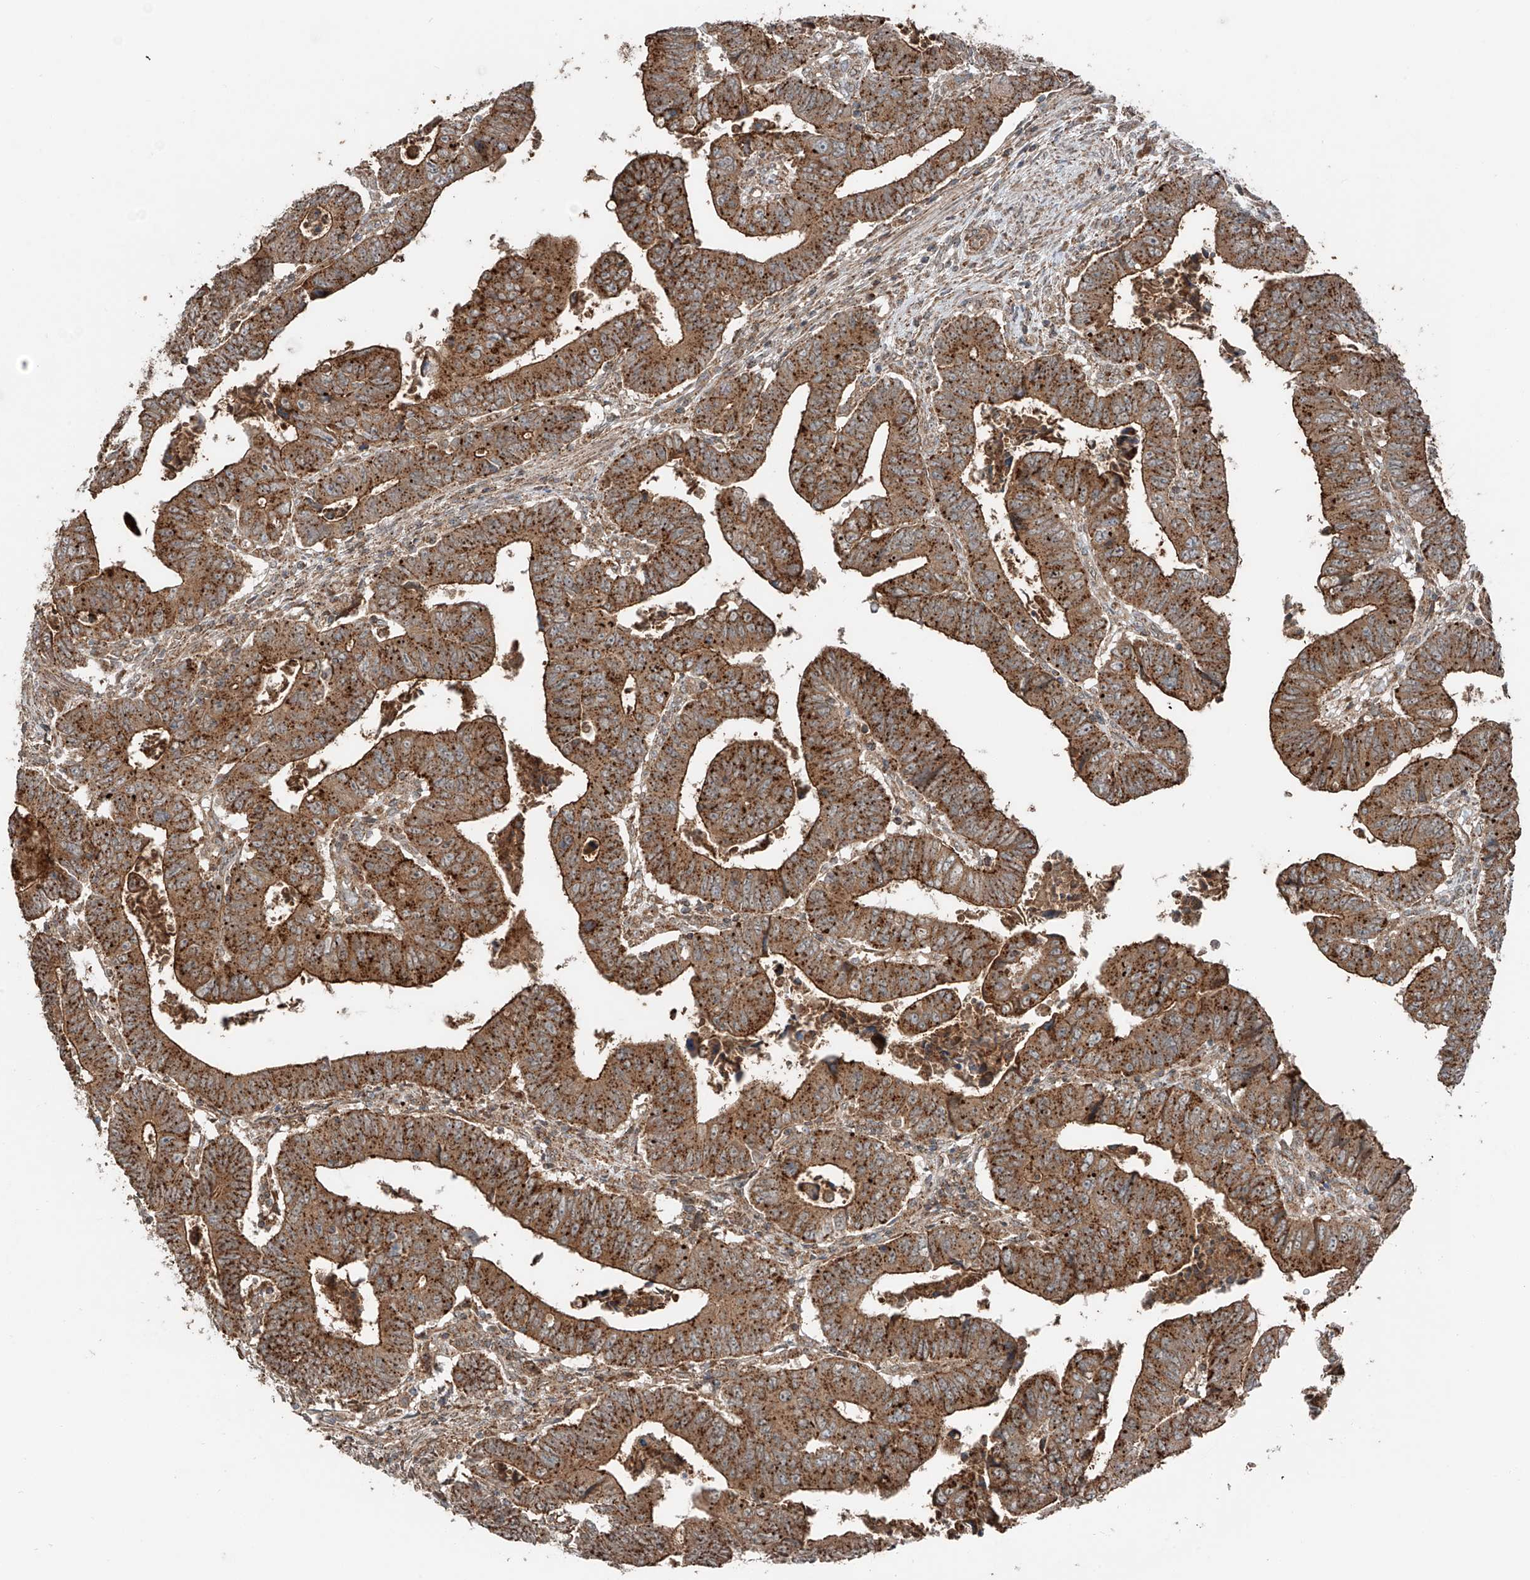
{"staining": {"intensity": "strong", "quantity": ">75%", "location": "cytoplasmic/membranous"}, "tissue": "colorectal cancer", "cell_type": "Tumor cells", "image_type": "cancer", "snomed": [{"axis": "morphology", "description": "Normal tissue, NOS"}, {"axis": "morphology", "description": "Adenocarcinoma, NOS"}, {"axis": "topography", "description": "Rectum"}], "caption": "Colorectal adenocarcinoma stained with DAB (3,3'-diaminobenzidine) immunohistochemistry reveals high levels of strong cytoplasmic/membranous expression in about >75% of tumor cells. The staining was performed using DAB (3,3'-diaminobenzidine) to visualize the protein expression in brown, while the nuclei were stained in blue with hematoxylin (Magnification: 20x).", "gene": "CEP162", "patient": {"sex": "female", "age": 65}}